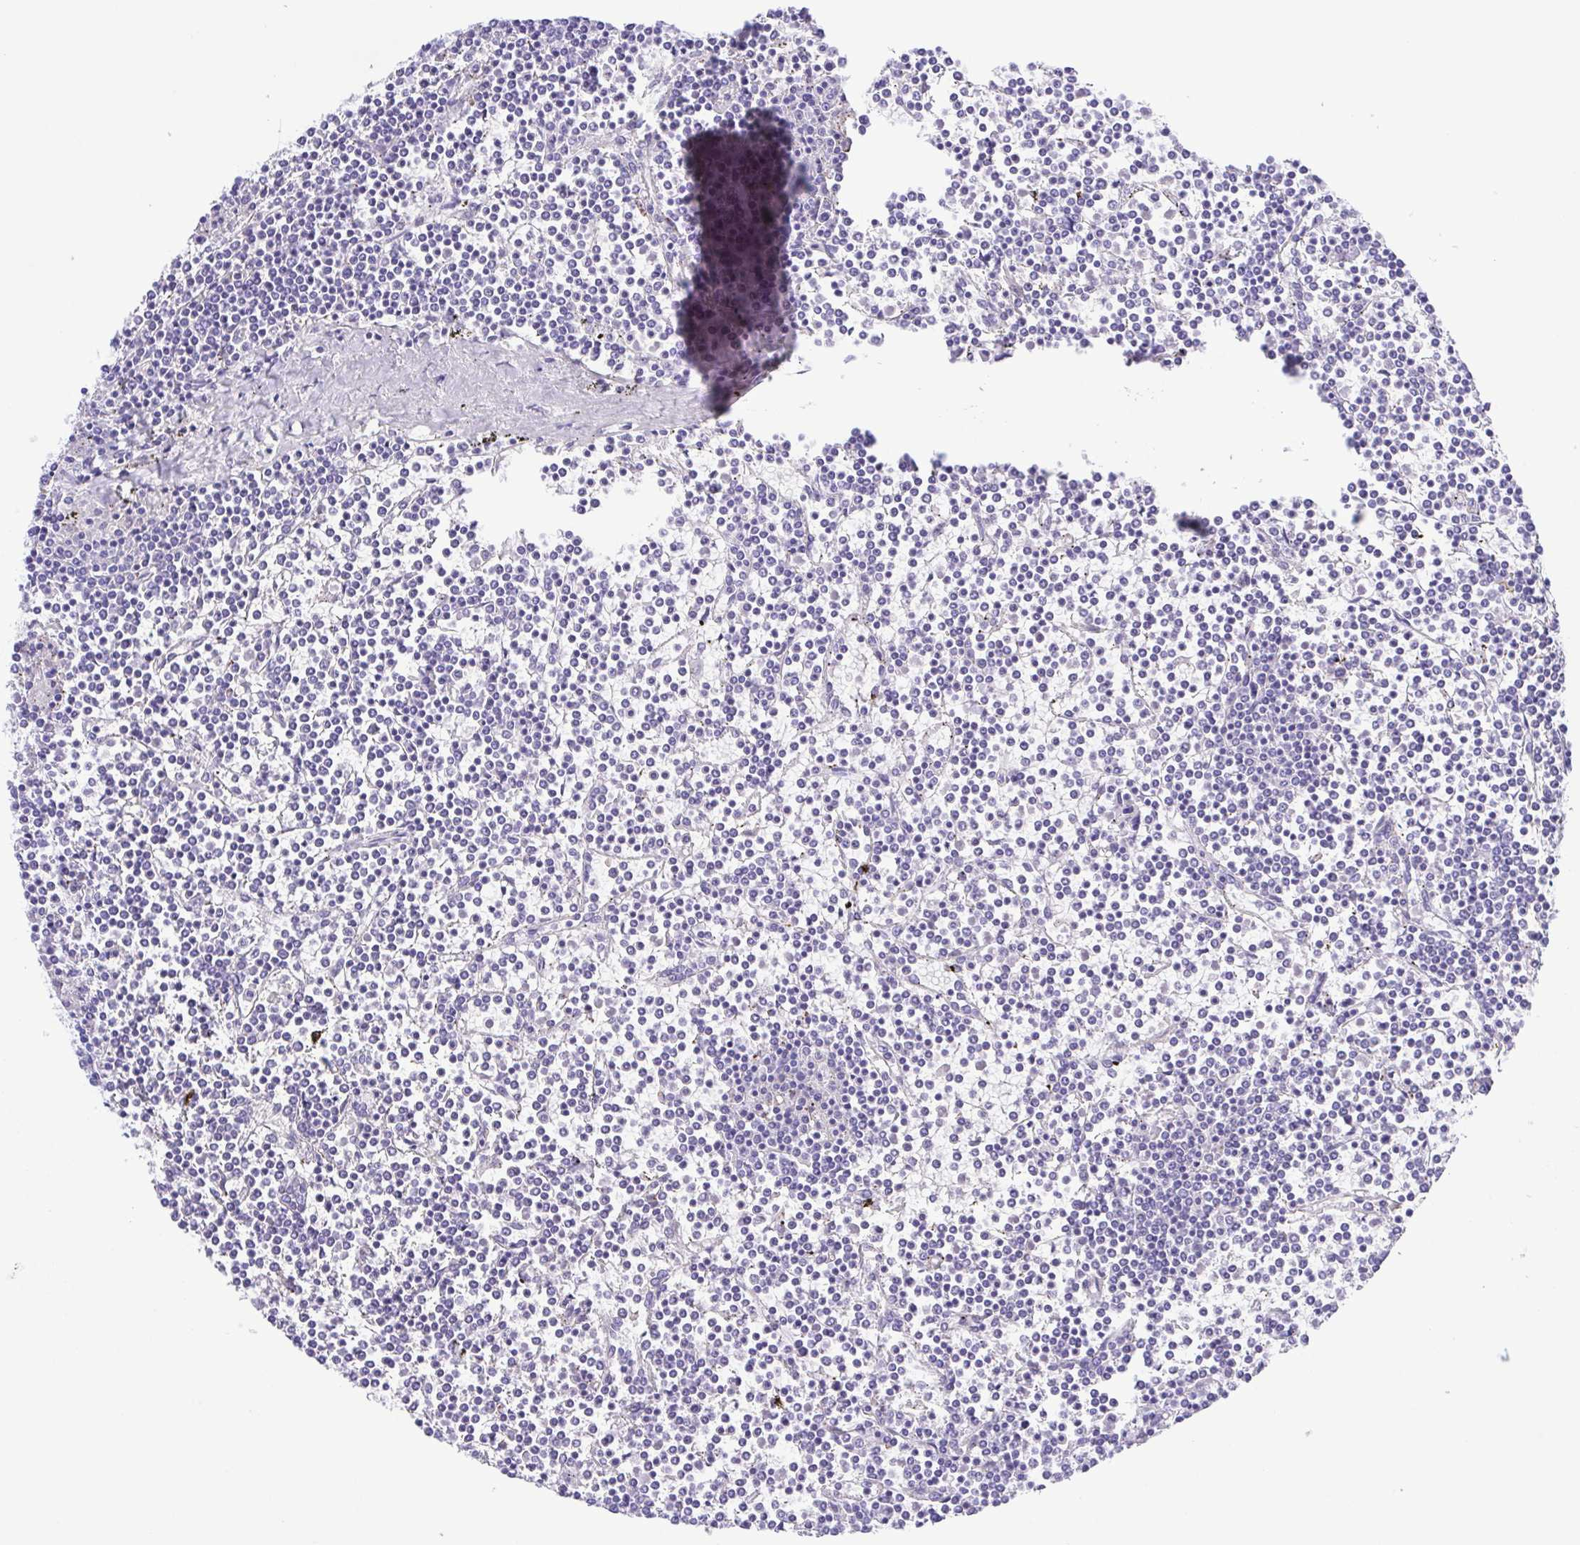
{"staining": {"intensity": "negative", "quantity": "none", "location": "none"}, "tissue": "lymphoma", "cell_type": "Tumor cells", "image_type": "cancer", "snomed": [{"axis": "morphology", "description": "Malignant lymphoma, non-Hodgkin's type, Low grade"}, {"axis": "topography", "description": "Spleen"}], "caption": "There is no significant positivity in tumor cells of malignant lymphoma, non-Hodgkin's type (low-grade).", "gene": "OVGP1", "patient": {"sex": "female", "age": 19}}